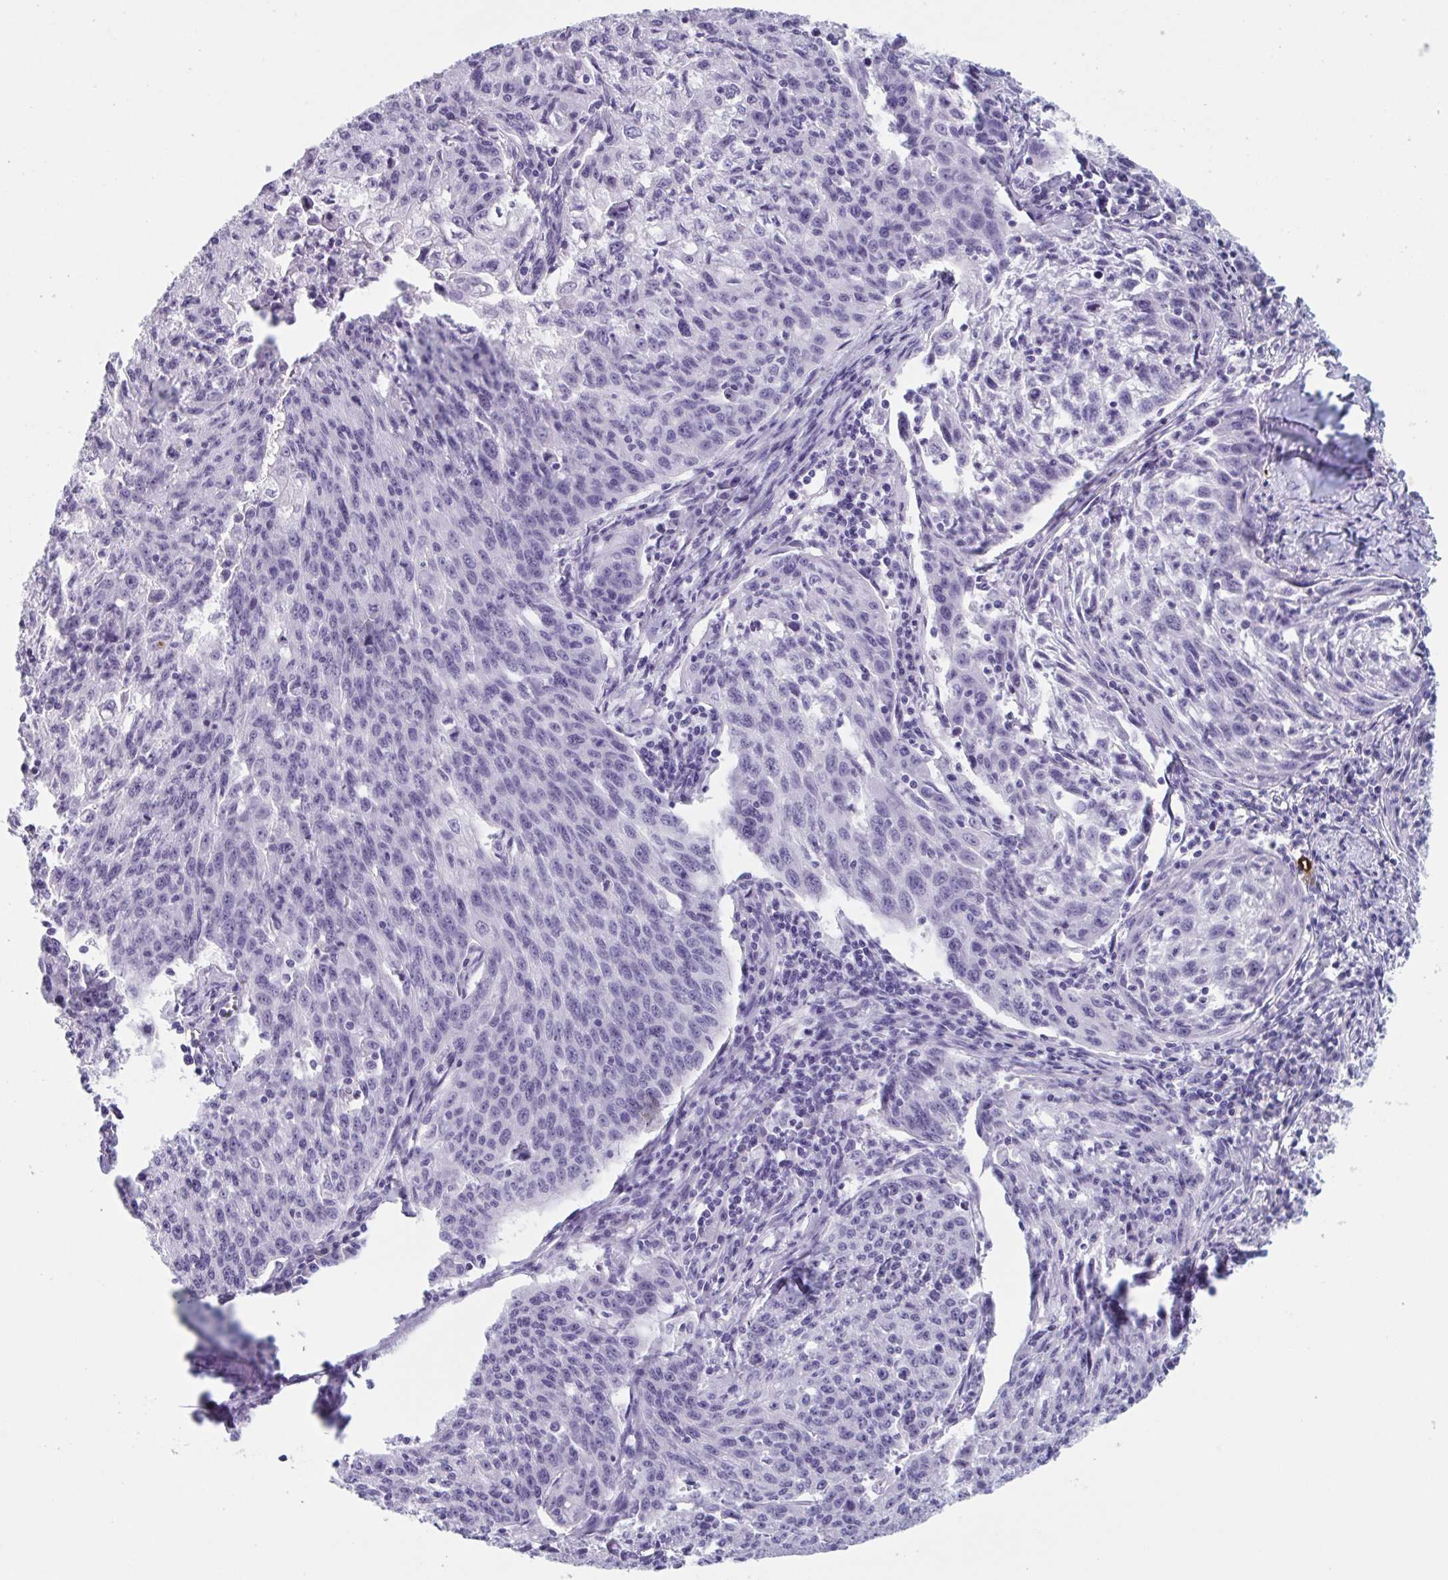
{"staining": {"intensity": "negative", "quantity": "none", "location": "none"}, "tissue": "lung cancer", "cell_type": "Tumor cells", "image_type": "cancer", "snomed": [{"axis": "morphology", "description": "Squamous cell carcinoma, NOS"}, {"axis": "morphology", "description": "Squamous cell carcinoma, metastatic, NOS"}, {"axis": "topography", "description": "Bronchus"}, {"axis": "topography", "description": "Lung"}], "caption": "Lung squamous cell carcinoma was stained to show a protein in brown. There is no significant staining in tumor cells.", "gene": "HSD11B2", "patient": {"sex": "male", "age": 62}}